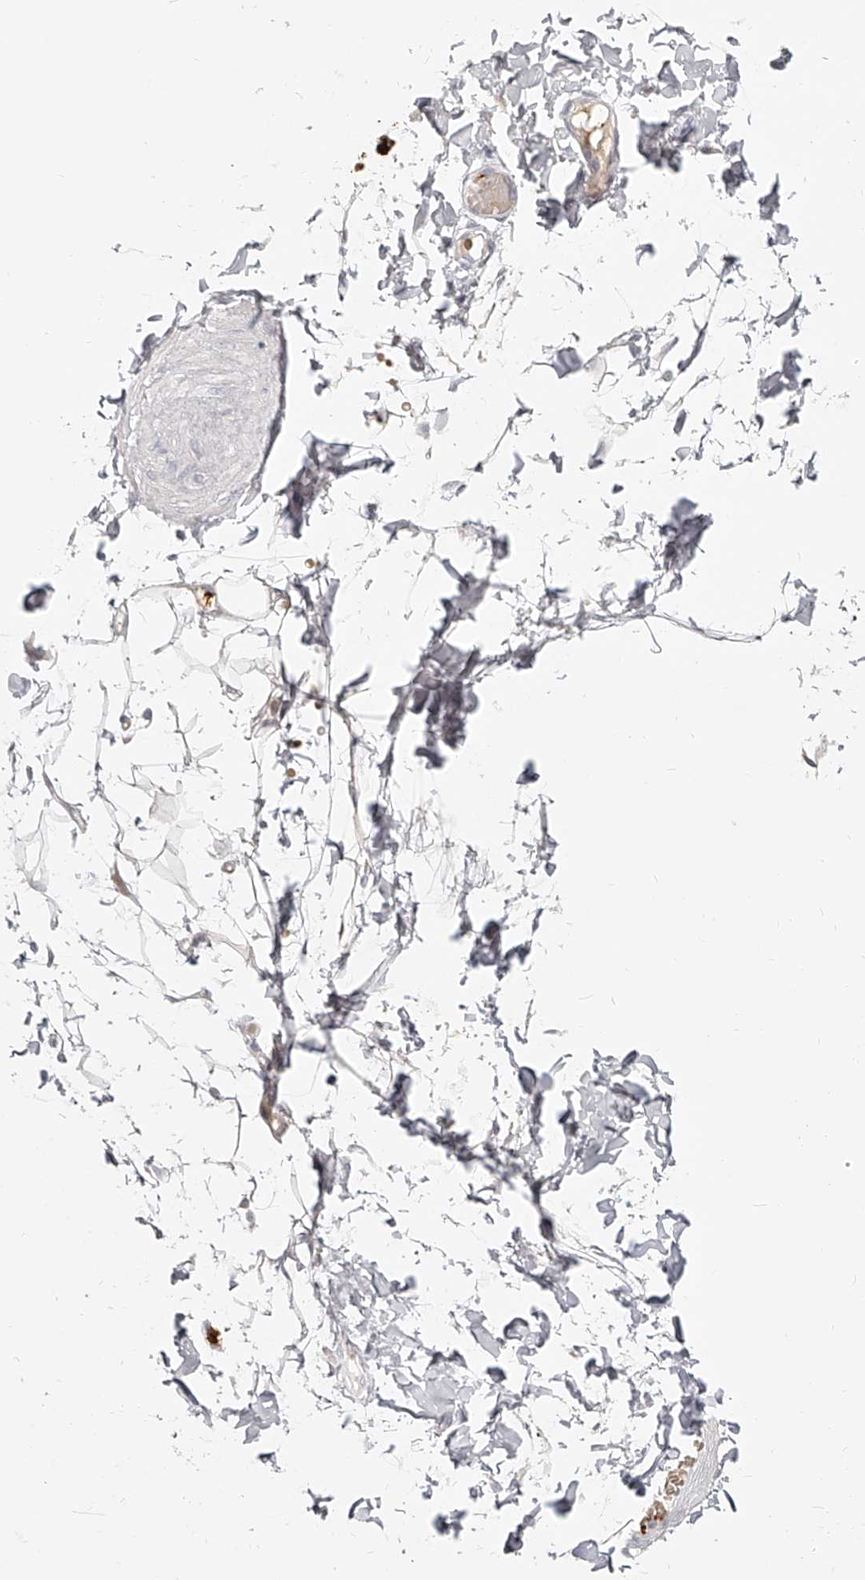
{"staining": {"intensity": "negative", "quantity": "none", "location": "none"}, "tissue": "adipose tissue", "cell_type": "Adipocytes", "image_type": "normal", "snomed": [{"axis": "morphology", "description": "Normal tissue, NOS"}, {"axis": "topography", "description": "Adipose tissue"}, {"axis": "topography", "description": "Vascular tissue"}, {"axis": "topography", "description": "Peripheral nerve tissue"}], "caption": "IHC image of benign adipose tissue: adipose tissue stained with DAB reveals no significant protein expression in adipocytes.", "gene": "ITGB3", "patient": {"sex": "male", "age": 25}}